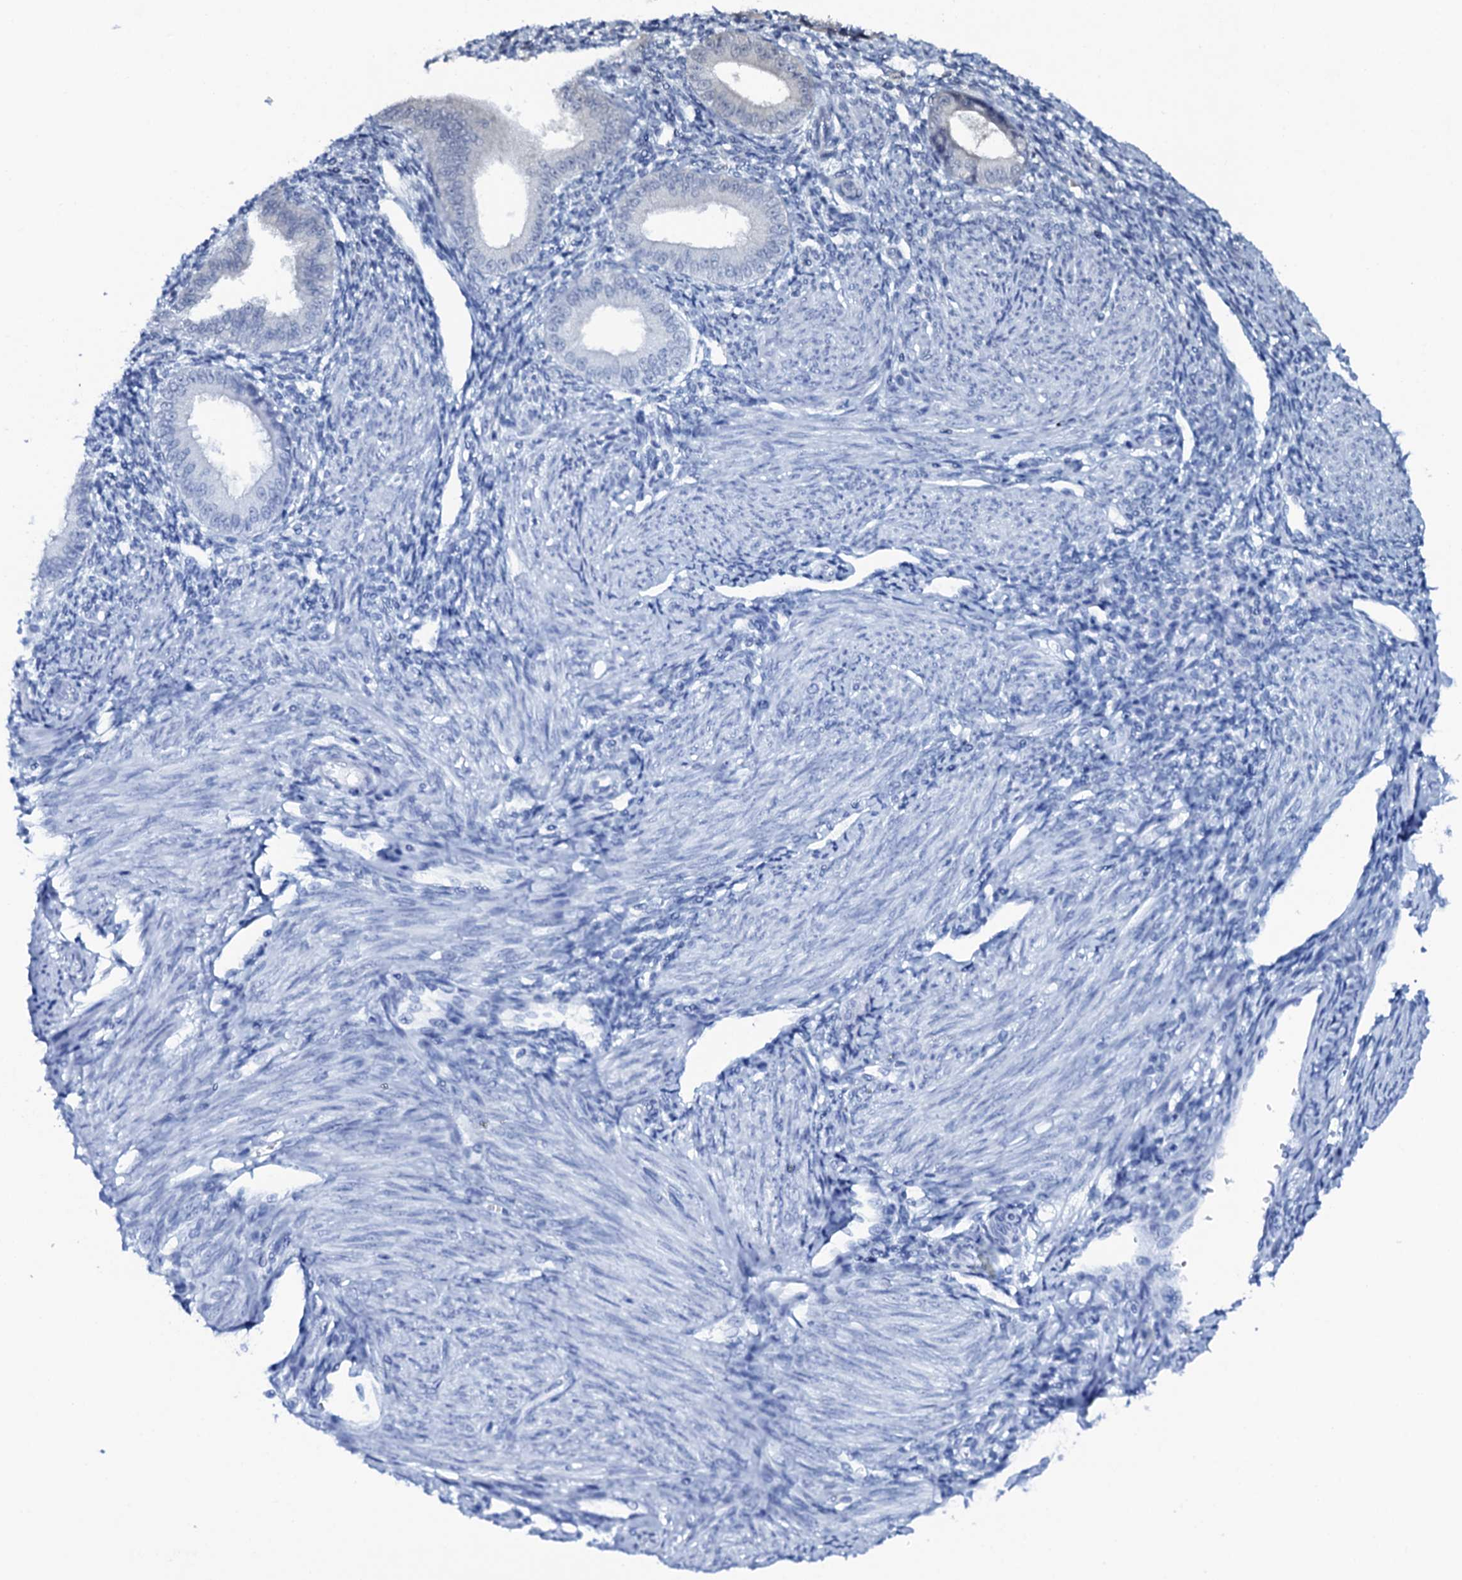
{"staining": {"intensity": "negative", "quantity": "none", "location": "none"}, "tissue": "endometrium", "cell_type": "Cells in endometrial stroma", "image_type": "normal", "snomed": [{"axis": "morphology", "description": "Normal tissue, NOS"}, {"axis": "topography", "description": "Uterus"}, {"axis": "topography", "description": "Endometrium"}], "caption": "This is a histopathology image of immunohistochemistry staining of benign endometrium, which shows no expression in cells in endometrial stroma. Nuclei are stained in blue.", "gene": "COG6", "patient": {"sex": "female", "age": 48}}